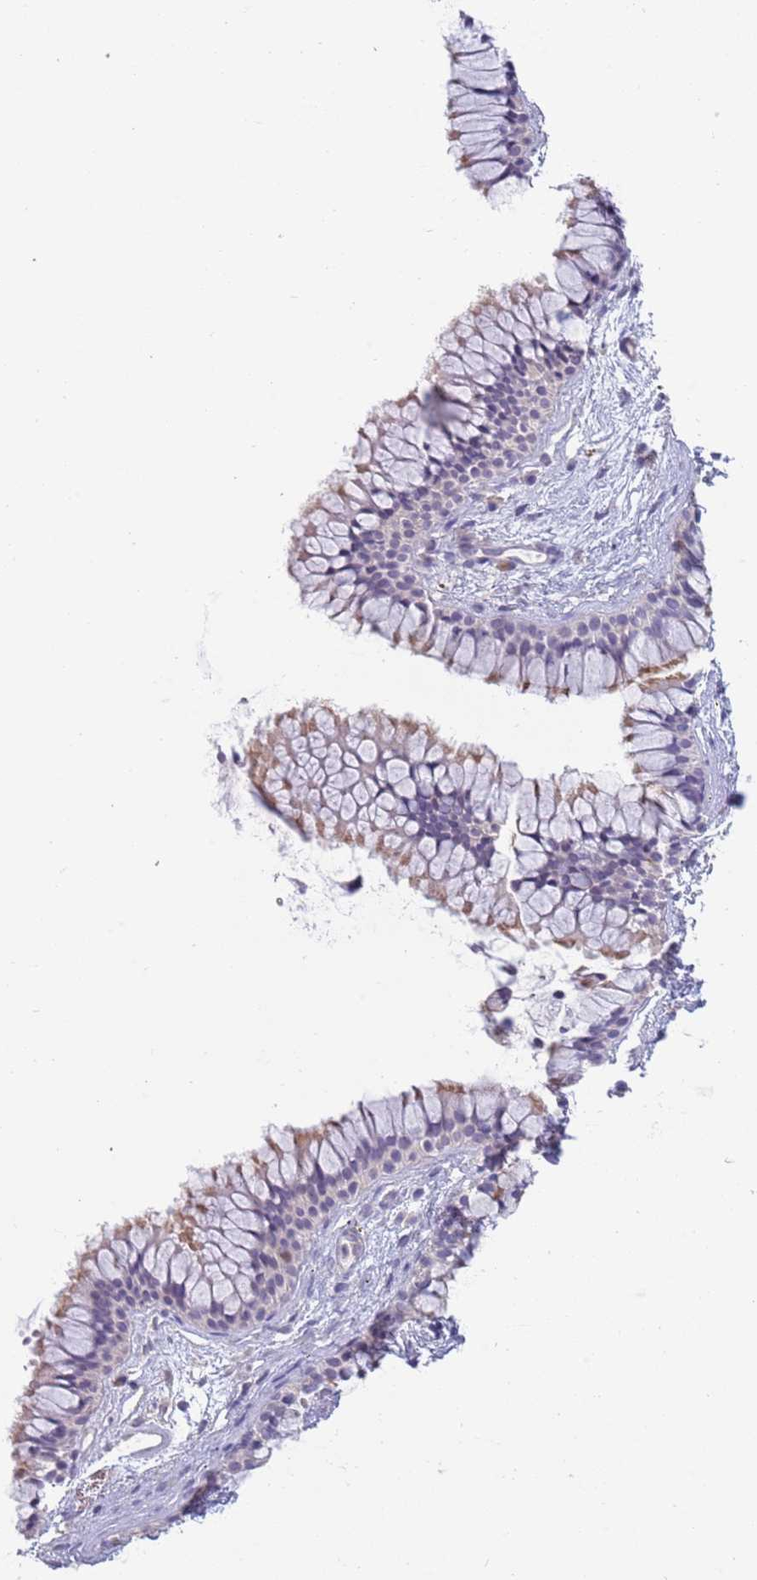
{"staining": {"intensity": "weak", "quantity": "<25%", "location": "cytoplasmic/membranous,nuclear"}, "tissue": "nasopharynx", "cell_type": "Respiratory epithelial cells", "image_type": "normal", "snomed": [{"axis": "morphology", "description": "Normal tissue, NOS"}, {"axis": "topography", "description": "Nasopharynx"}], "caption": "High power microscopy histopathology image of an immunohistochemistry (IHC) micrograph of unremarkable nasopharynx, revealing no significant expression in respiratory epithelial cells.", "gene": "PIMREG", "patient": {"sex": "male", "age": 82}}